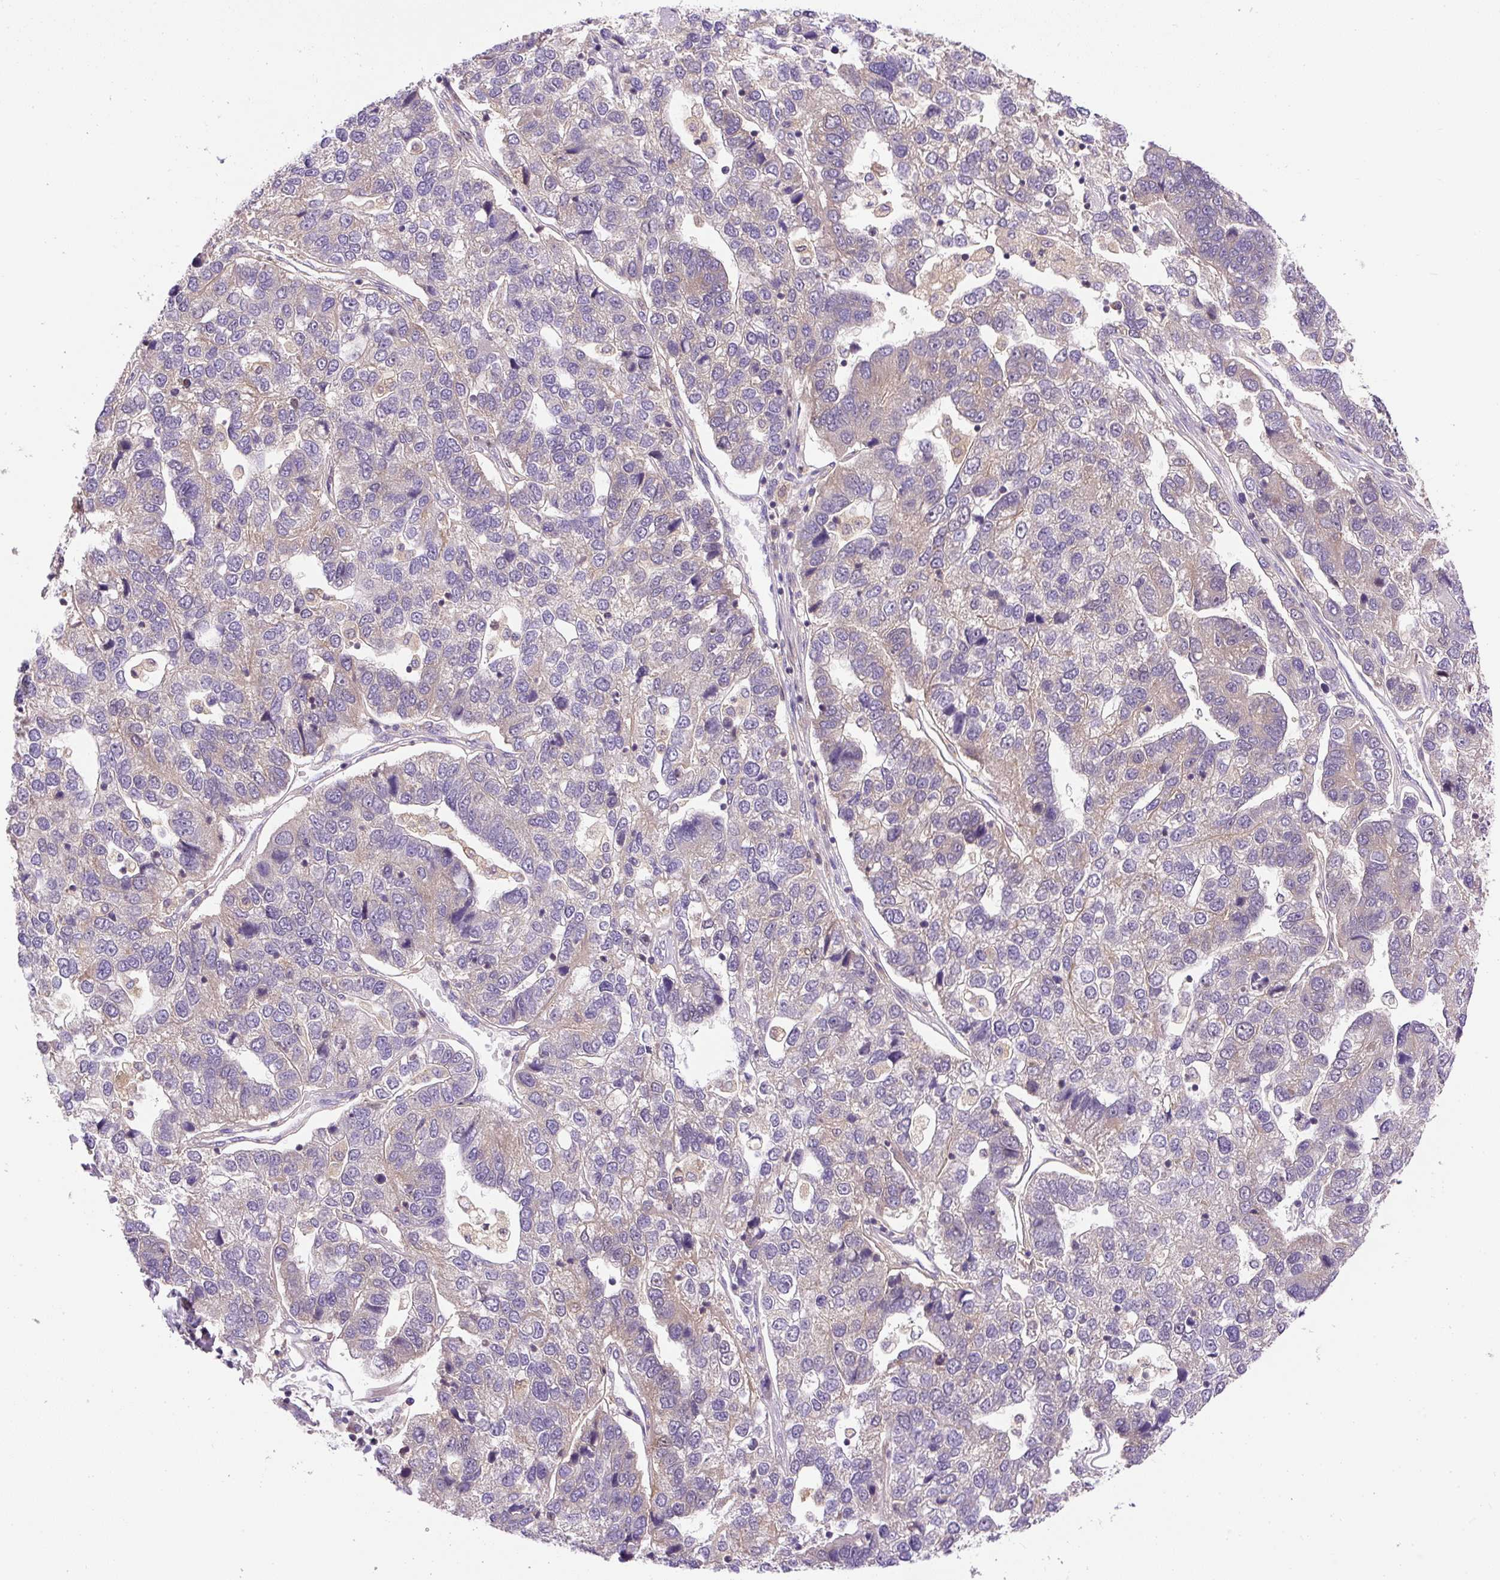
{"staining": {"intensity": "weak", "quantity": "<25%", "location": "cytoplasmic/membranous"}, "tissue": "pancreatic cancer", "cell_type": "Tumor cells", "image_type": "cancer", "snomed": [{"axis": "morphology", "description": "Adenocarcinoma, NOS"}, {"axis": "topography", "description": "Pancreas"}], "caption": "This is a micrograph of IHC staining of pancreatic cancer, which shows no positivity in tumor cells. (Stains: DAB immunohistochemistry with hematoxylin counter stain, Microscopy: brightfield microscopy at high magnification).", "gene": "CCDC28A", "patient": {"sex": "female", "age": 61}}